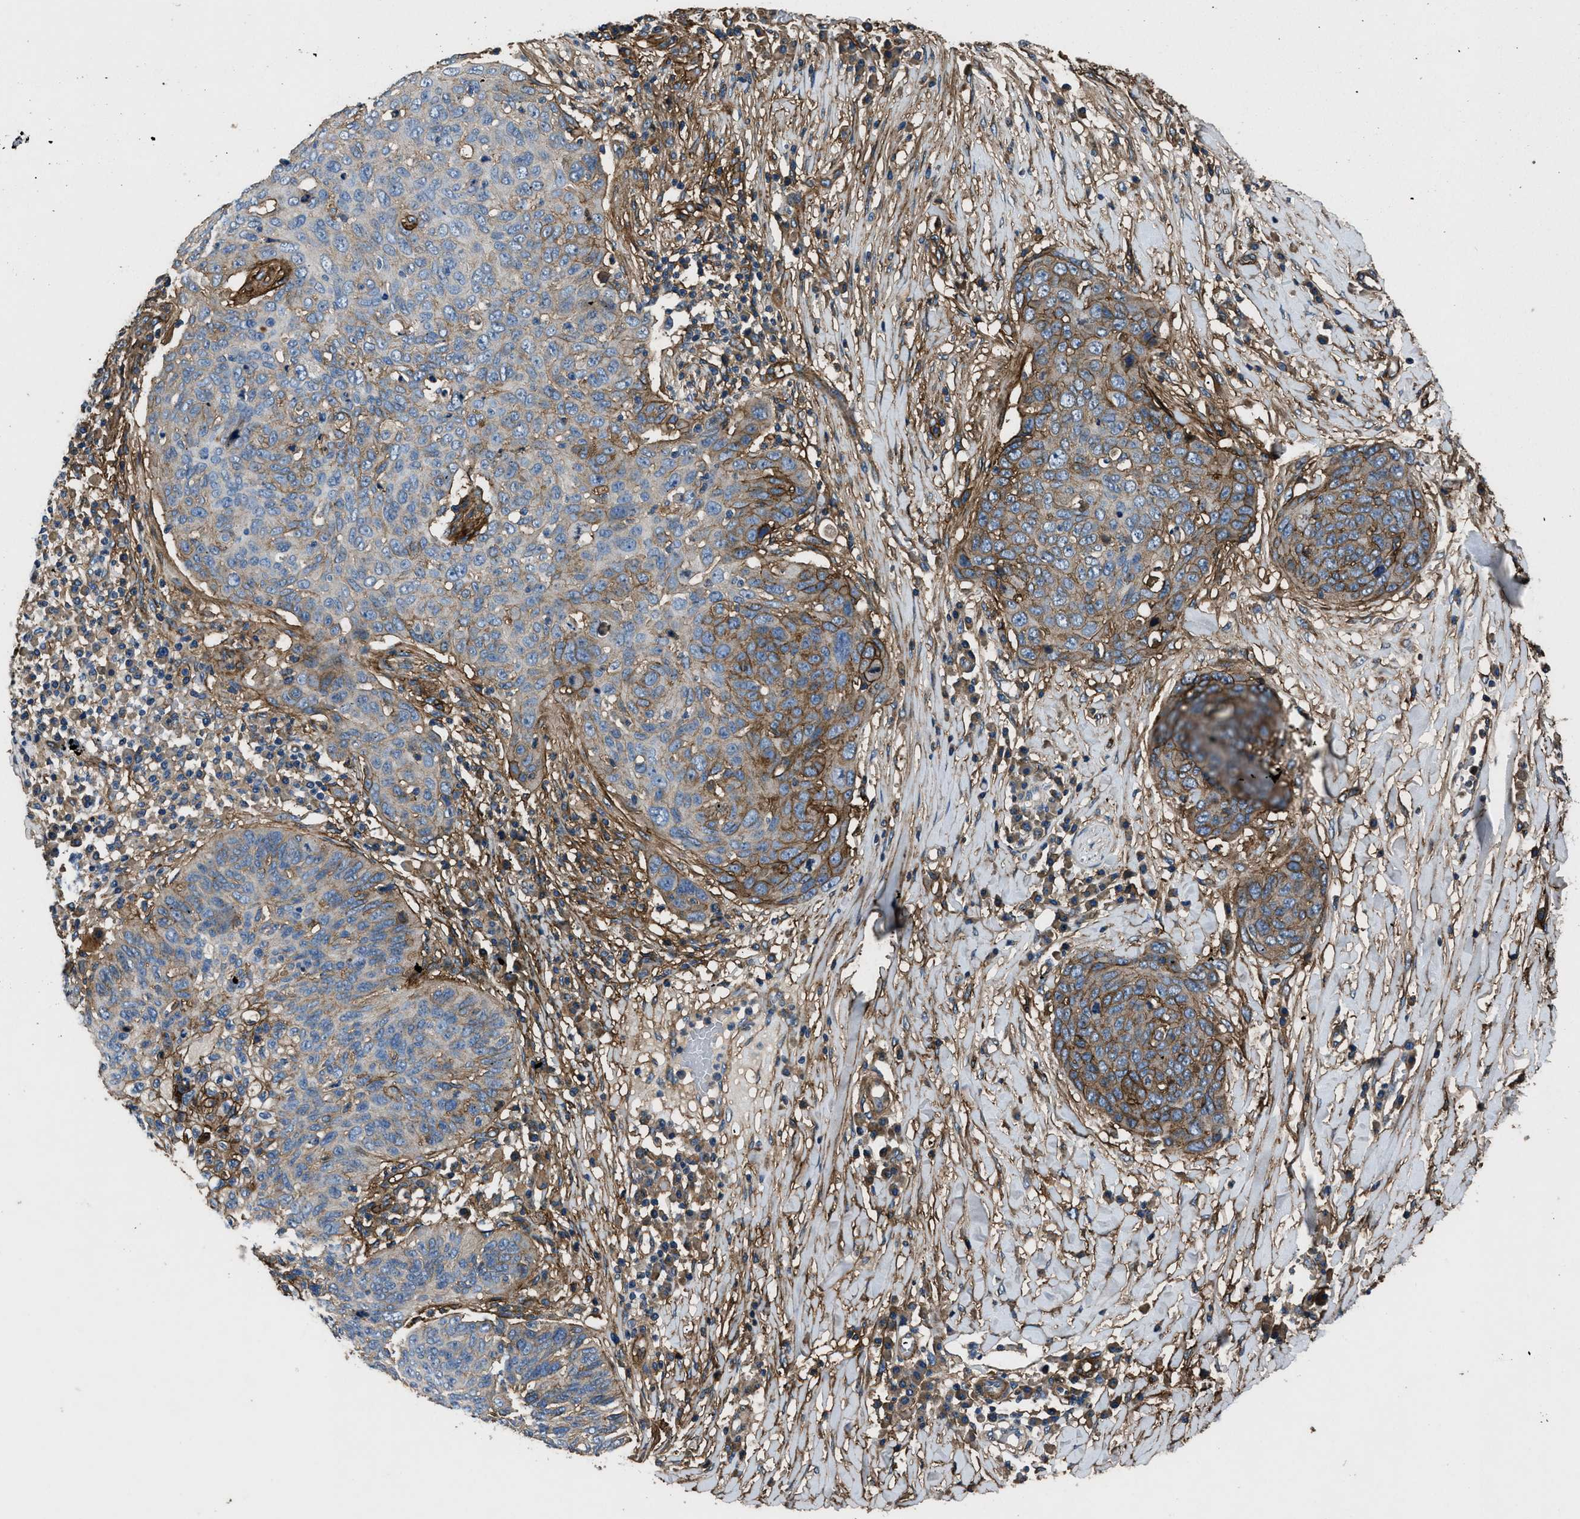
{"staining": {"intensity": "moderate", "quantity": "25%-75%", "location": "cytoplasmic/membranous"}, "tissue": "skin cancer", "cell_type": "Tumor cells", "image_type": "cancer", "snomed": [{"axis": "morphology", "description": "Squamous cell carcinoma in situ, NOS"}, {"axis": "morphology", "description": "Squamous cell carcinoma, NOS"}, {"axis": "topography", "description": "Skin"}], "caption": "Immunohistochemical staining of skin cancer displays moderate cytoplasmic/membranous protein positivity in approximately 25%-75% of tumor cells. (IHC, brightfield microscopy, high magnification).", "gene": "CD276", "patient": {"sex": "male", "age": 93}}